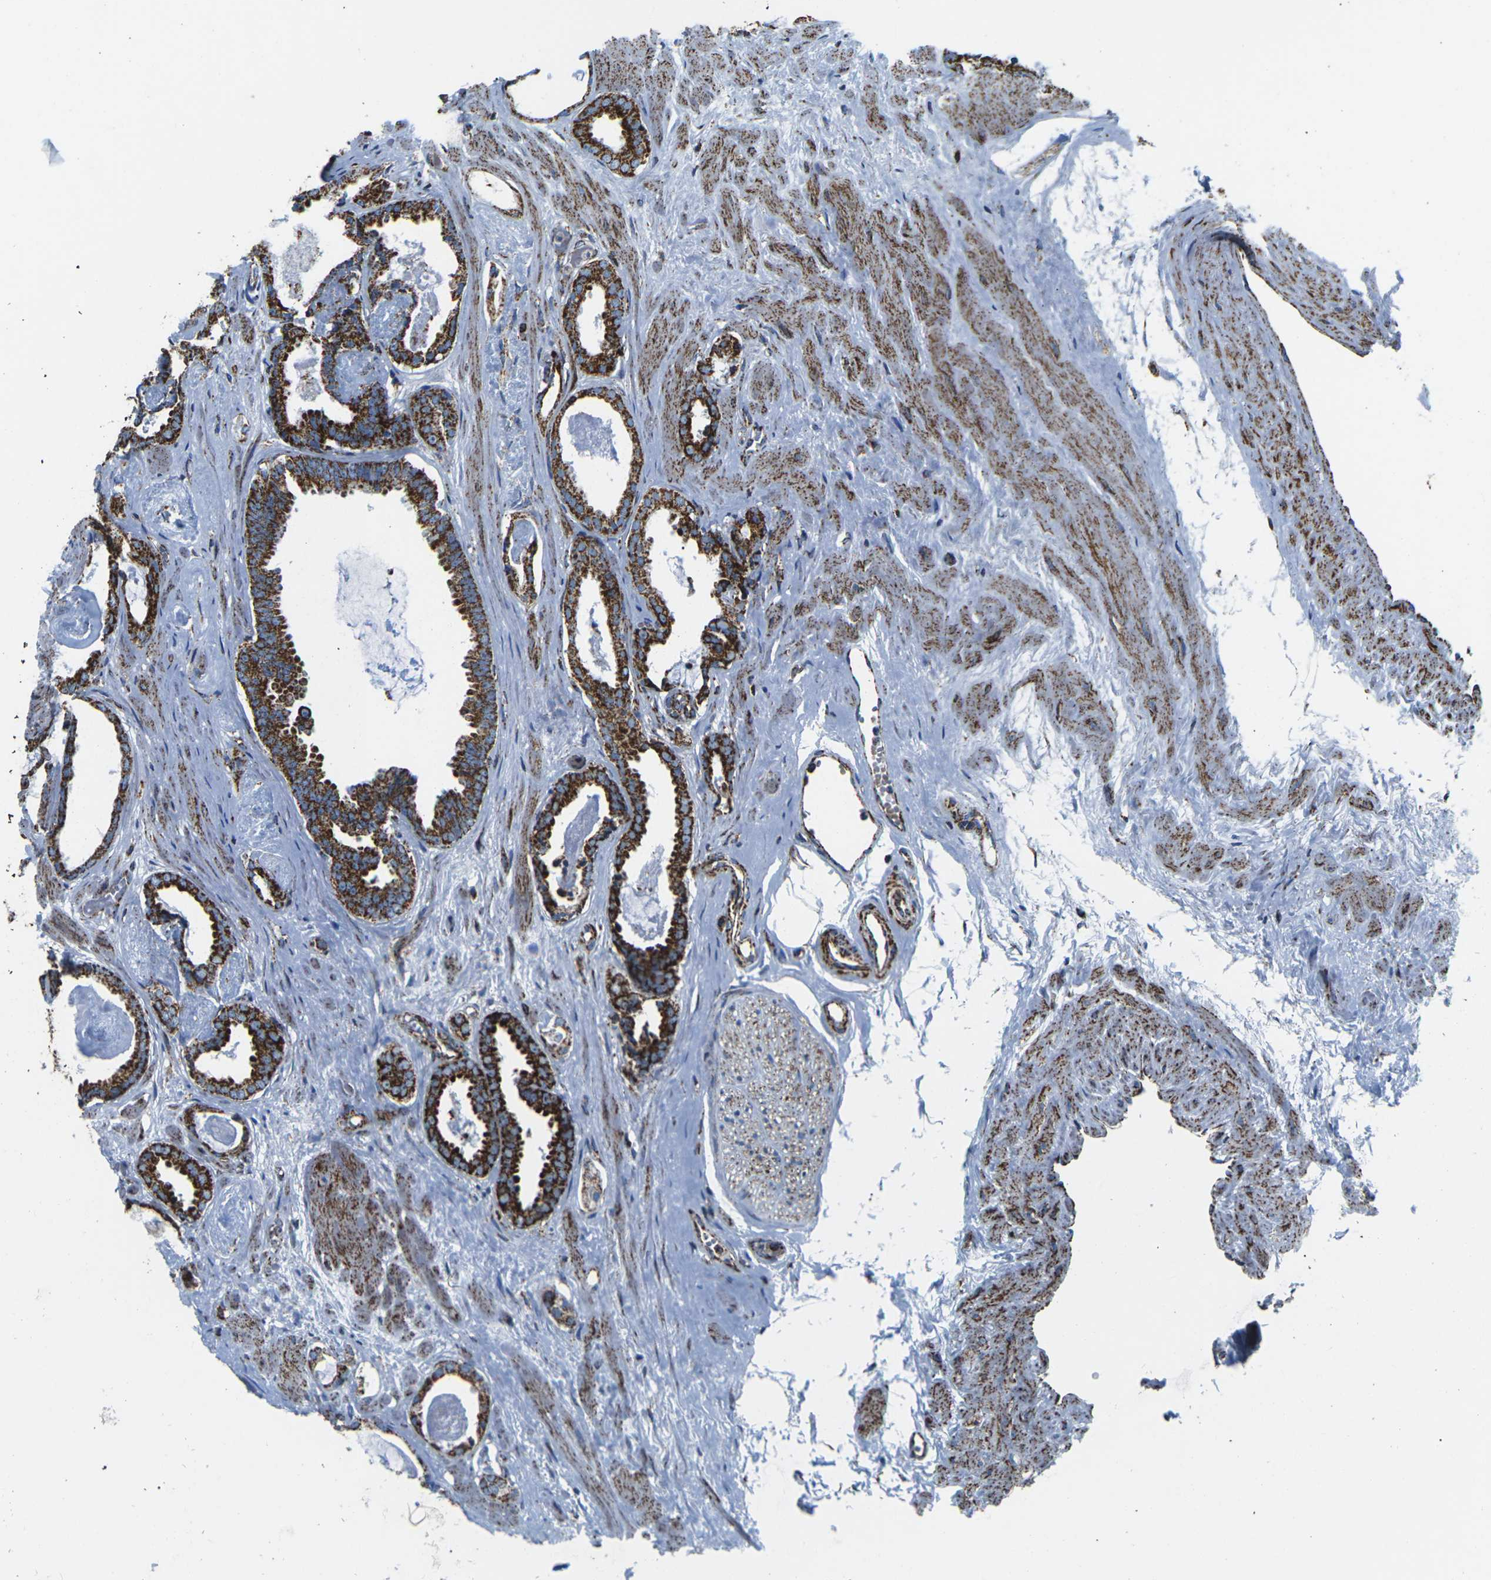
{"staining": {"intensity": "strong", "quantity": ">75%", "location": "cytoplasmic/membranous"}, "tissue": "prostate cancer", "cell_type": "Tumor cells", "image_type": "cancer", "snomed": [{"axis": "morphology", "description": "Adenocarcinoma, Low grade"}, {"axis": "topography", "description": "Prostate"}], "caption": "Immunohistochemical staining of prostate cancer reveals high levels of strong cytoplasmic/membranous protein positivity in approximately >75% of tumor cells.", "gene": "MT-CO2", "patient": {"sex": "male", "age": 53}}